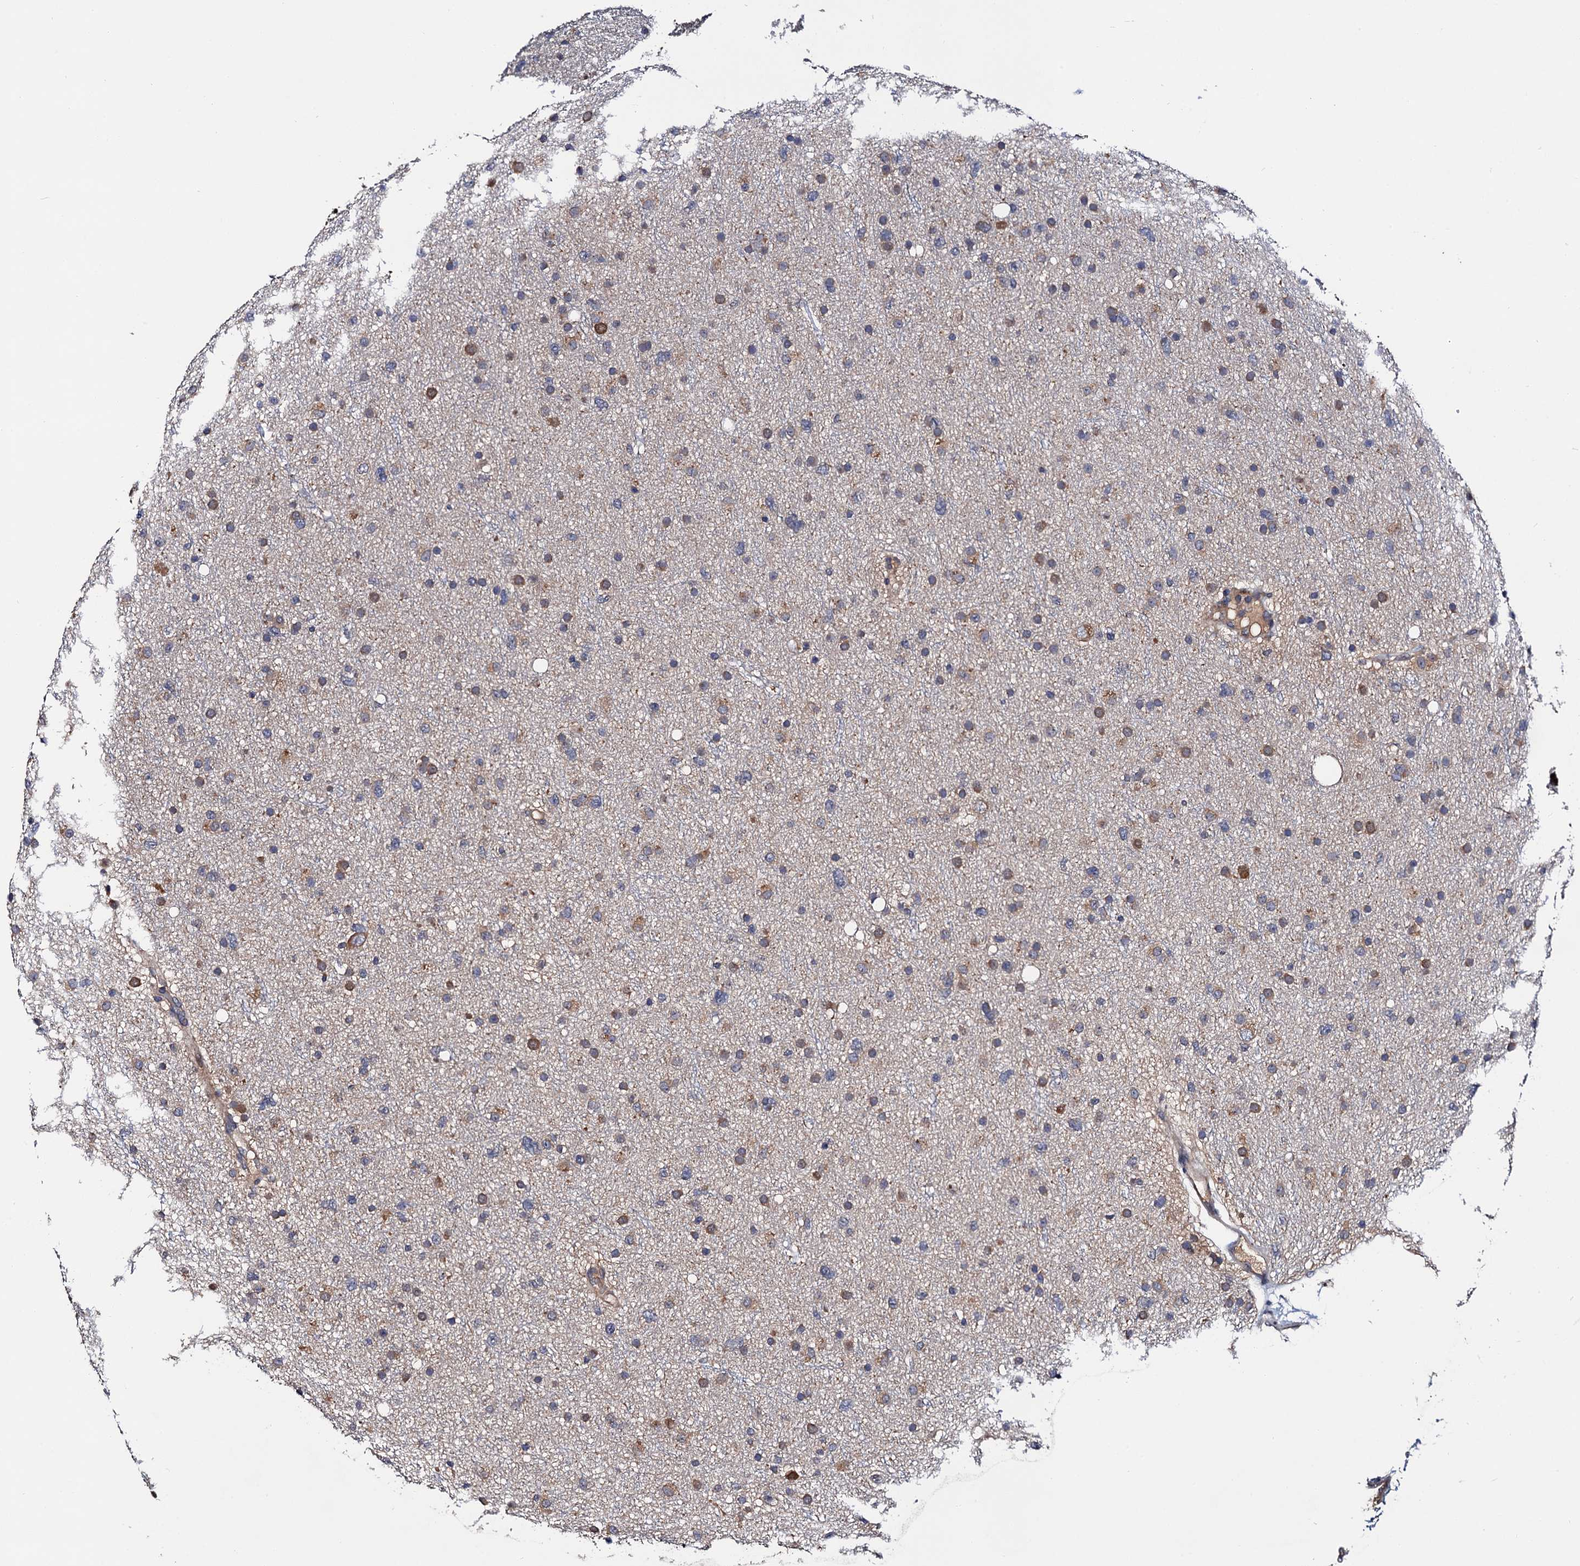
{"staining": {"intensity": "weak", "quantity": "<25%", "location": "cytoplasmic/membranous"}, "tissue": "glioma", "cell_type": "Tumor cells", "image_type": "cancer", "snomed": [{"axis": "morphology", "description": "Glioma, malignant, Low grade"}, {"axis": "topography", "description": "Cerebral cortex"}], "caption": "High magnification brightfield microscopy of glioma stained with DAB (3,3'-diaminobenzidine) (brown) and counterstained with hematoxylin (blue): tumor cells show no significant expression.", "gene": "TRMT112", "patient": {"sex": "female", "age": 39}}